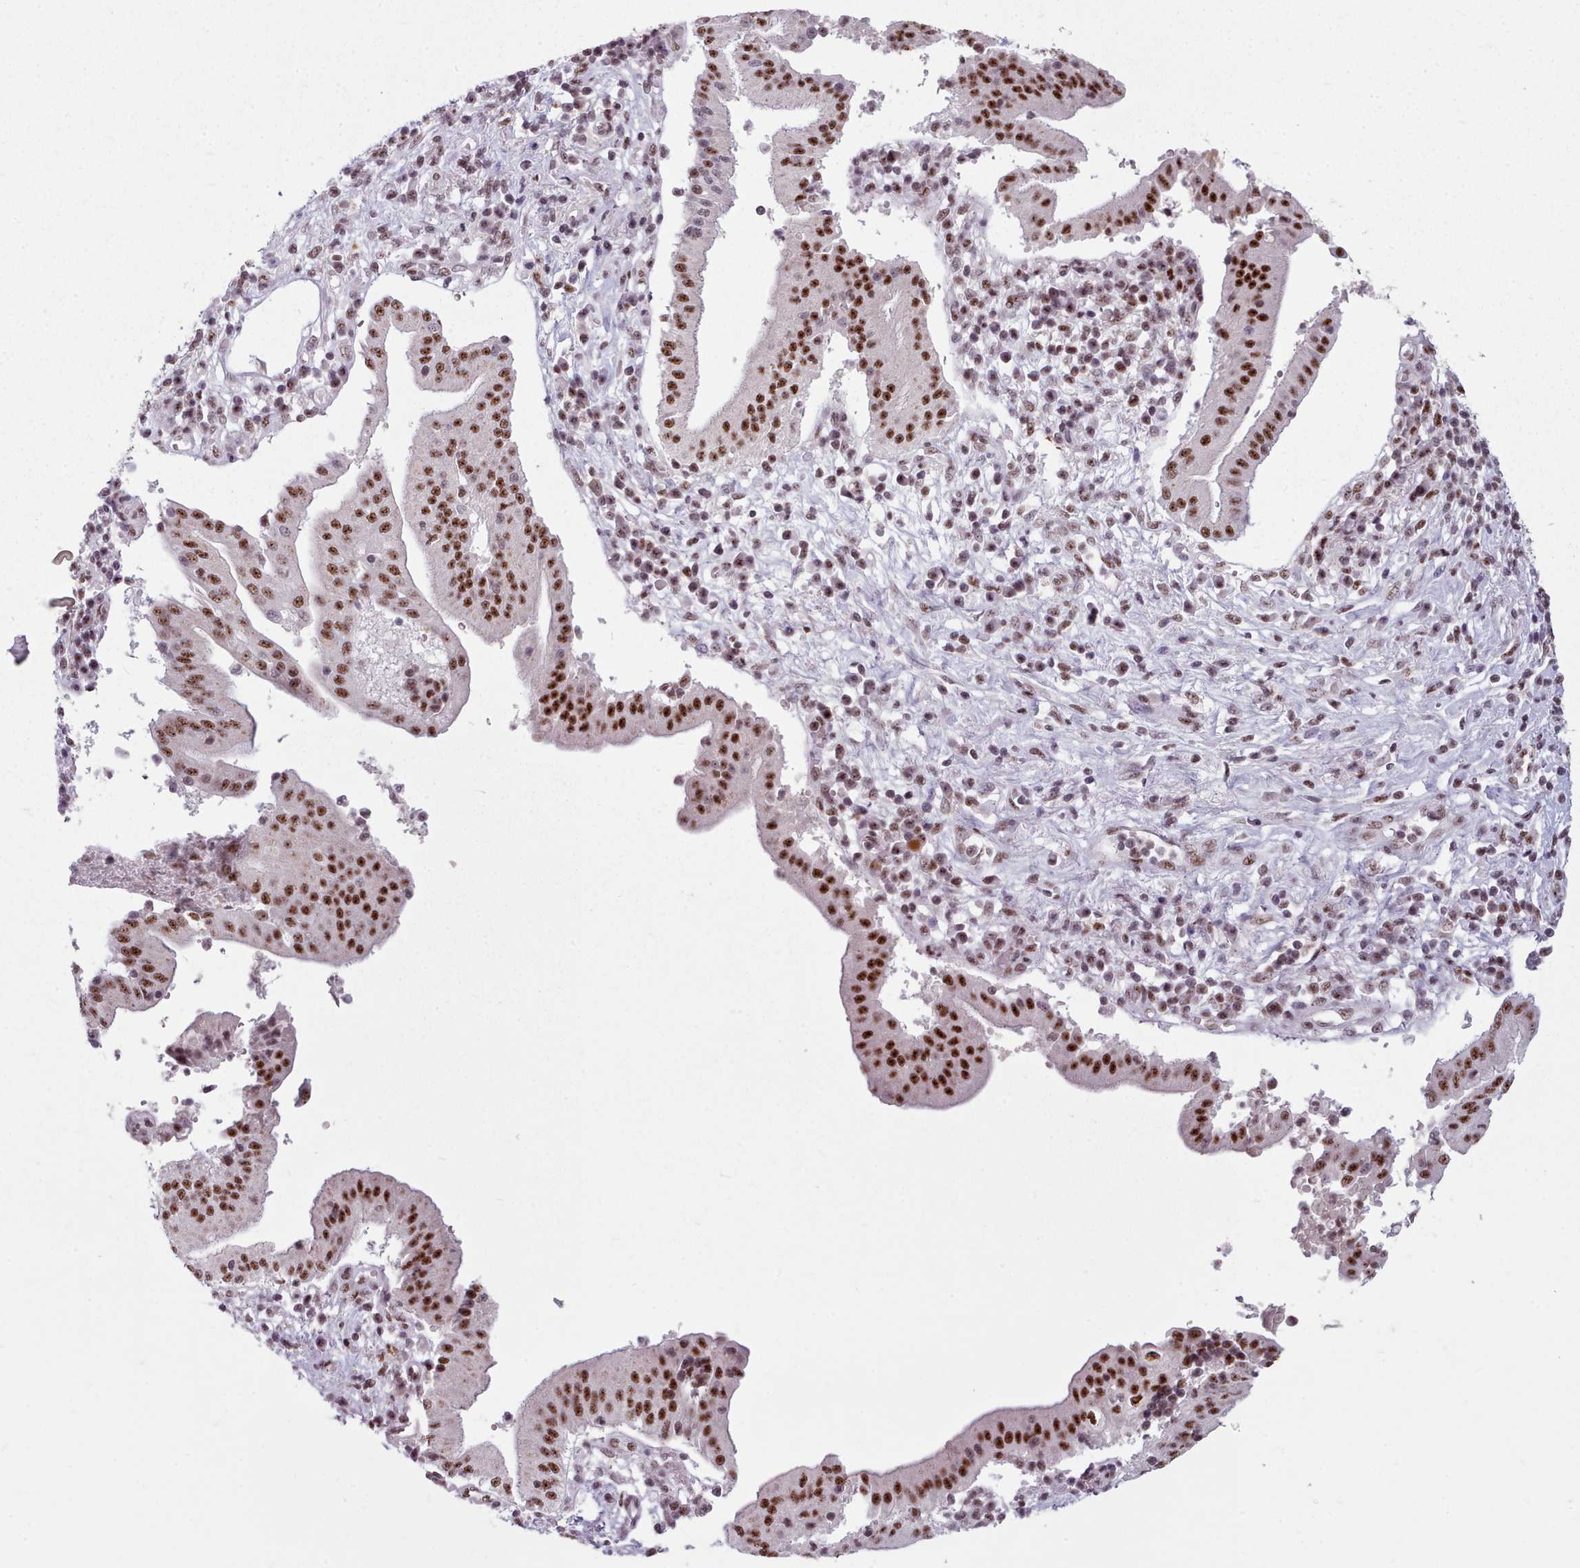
{"staining": {"intensity": "strong", "quantity": ">75%", "location": "nuclear"}, "tissue": "pancreatic cancer", "cell_type": "Tumor cells", "image_type": "cancer", "snomed": [{"axis": "morphology", "description": "Adenocarcinoma, NOS"}, {"axis": "topography", "description": "Pancreas"}], "caption": "The photomicrograph displays immunohistochemical staining of adenocarcinoma (pancreatic). There is strong nuclear staining is identified in about >75% of tumor cells. (DAB = brown stain, brightfield microscopy at high magnification).", "gene": "SRRM1", "patient": {"sex": "male", "age": 68}}